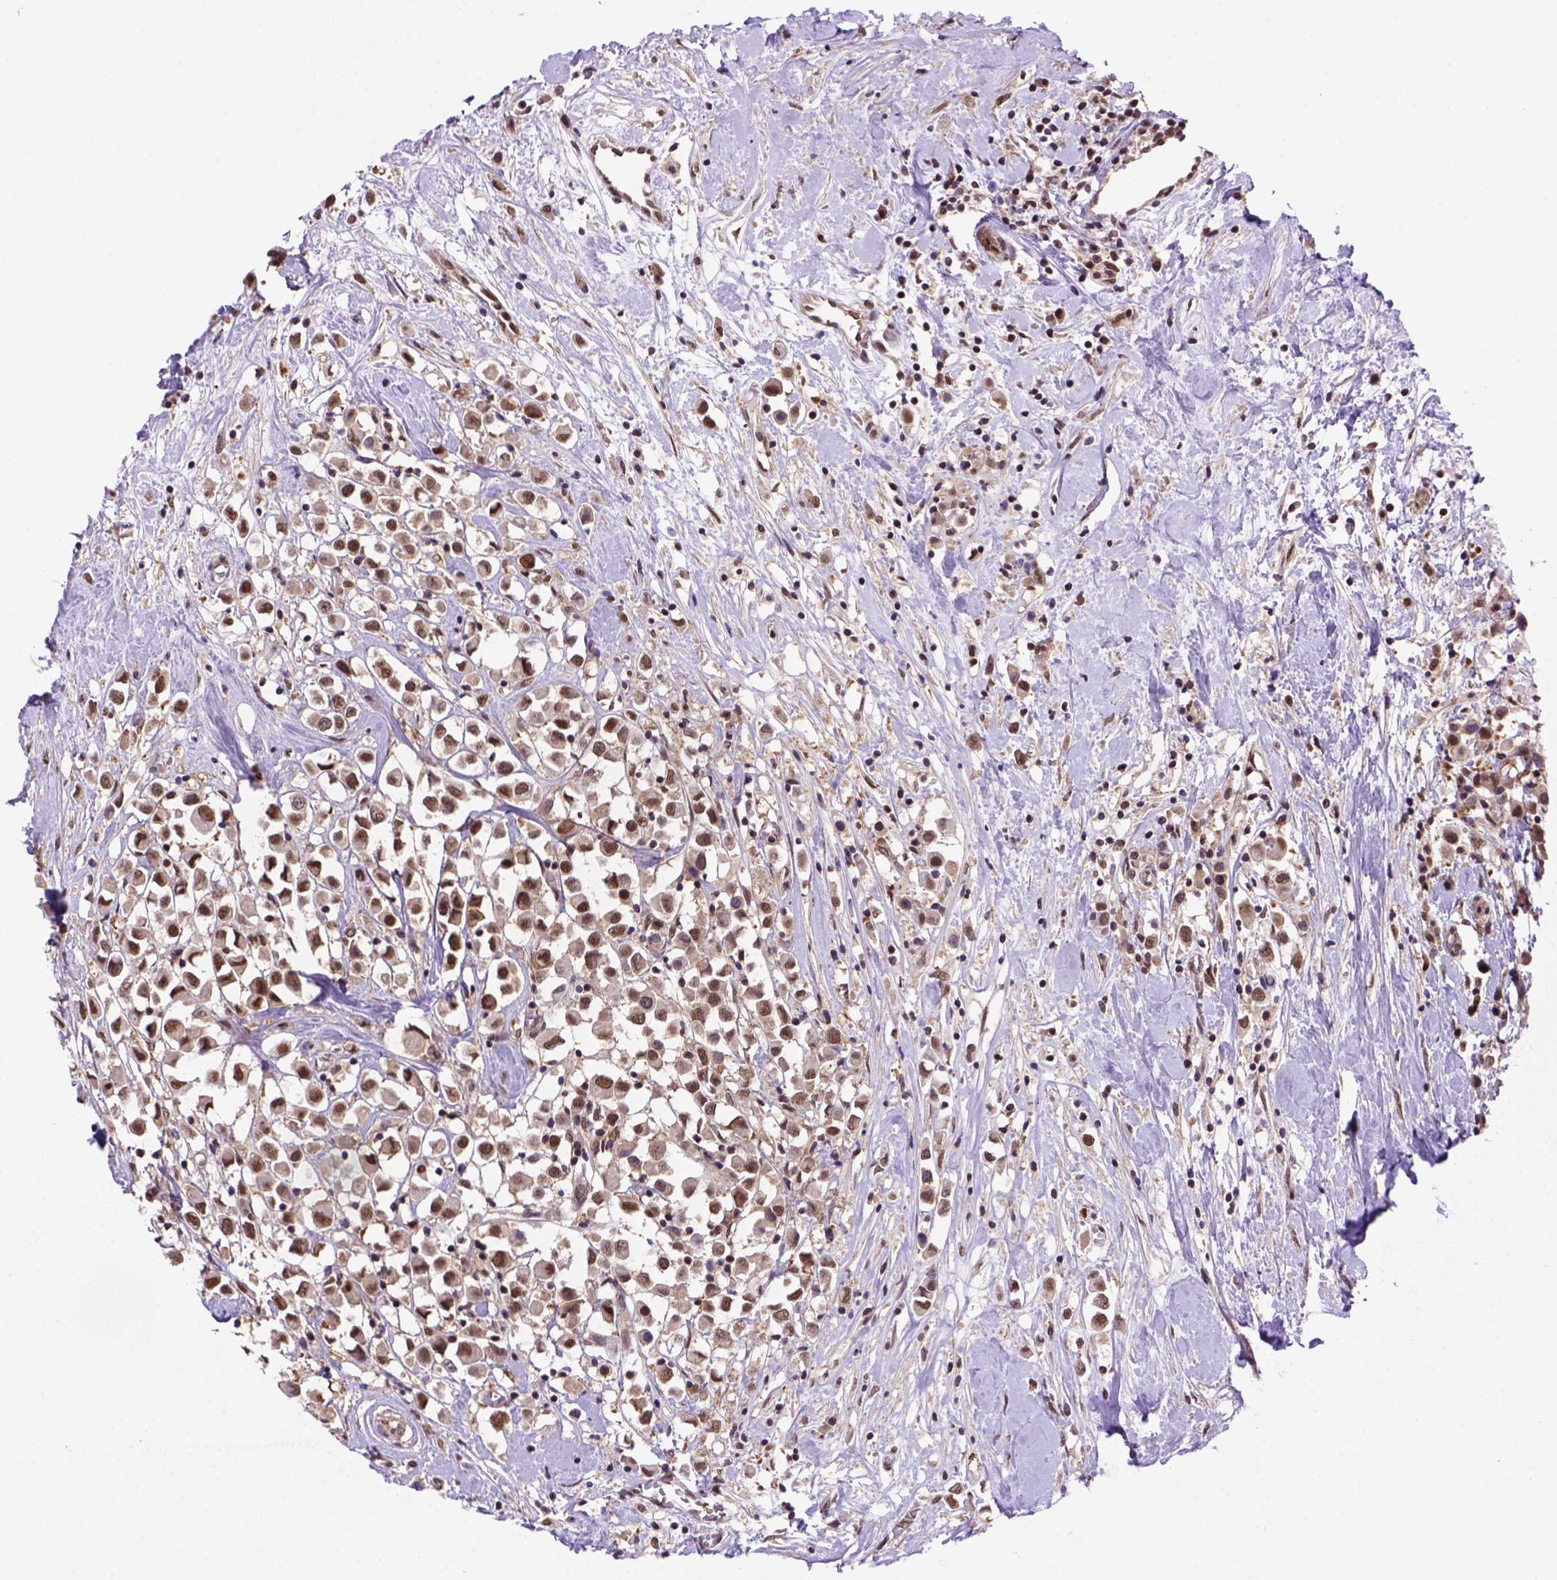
{"staining": {"intensity": "moderate", "quantity": ">75%", "location": "nuclear"}, "tissue": "breast cancer", "cell_type": "Tumor cells", "image_type": "cancer", "snomed": [{"axis": "morphology", "description": "Duct carcinoma"}, {"axis": "topography", "description": "Breast"}], "caption": "IHC staining of breast cancer, which exhibits medium levels of moderate nuclear staining in about >75% of tumor cells indicating moderate nuclear protein positivity. The staining was performed using DAB (brown) for protein detection and nuclei were counterstained in hematoxylin (blue).", "gene": "PSMC2", "patient": {"sex": "female", "age": 61}}